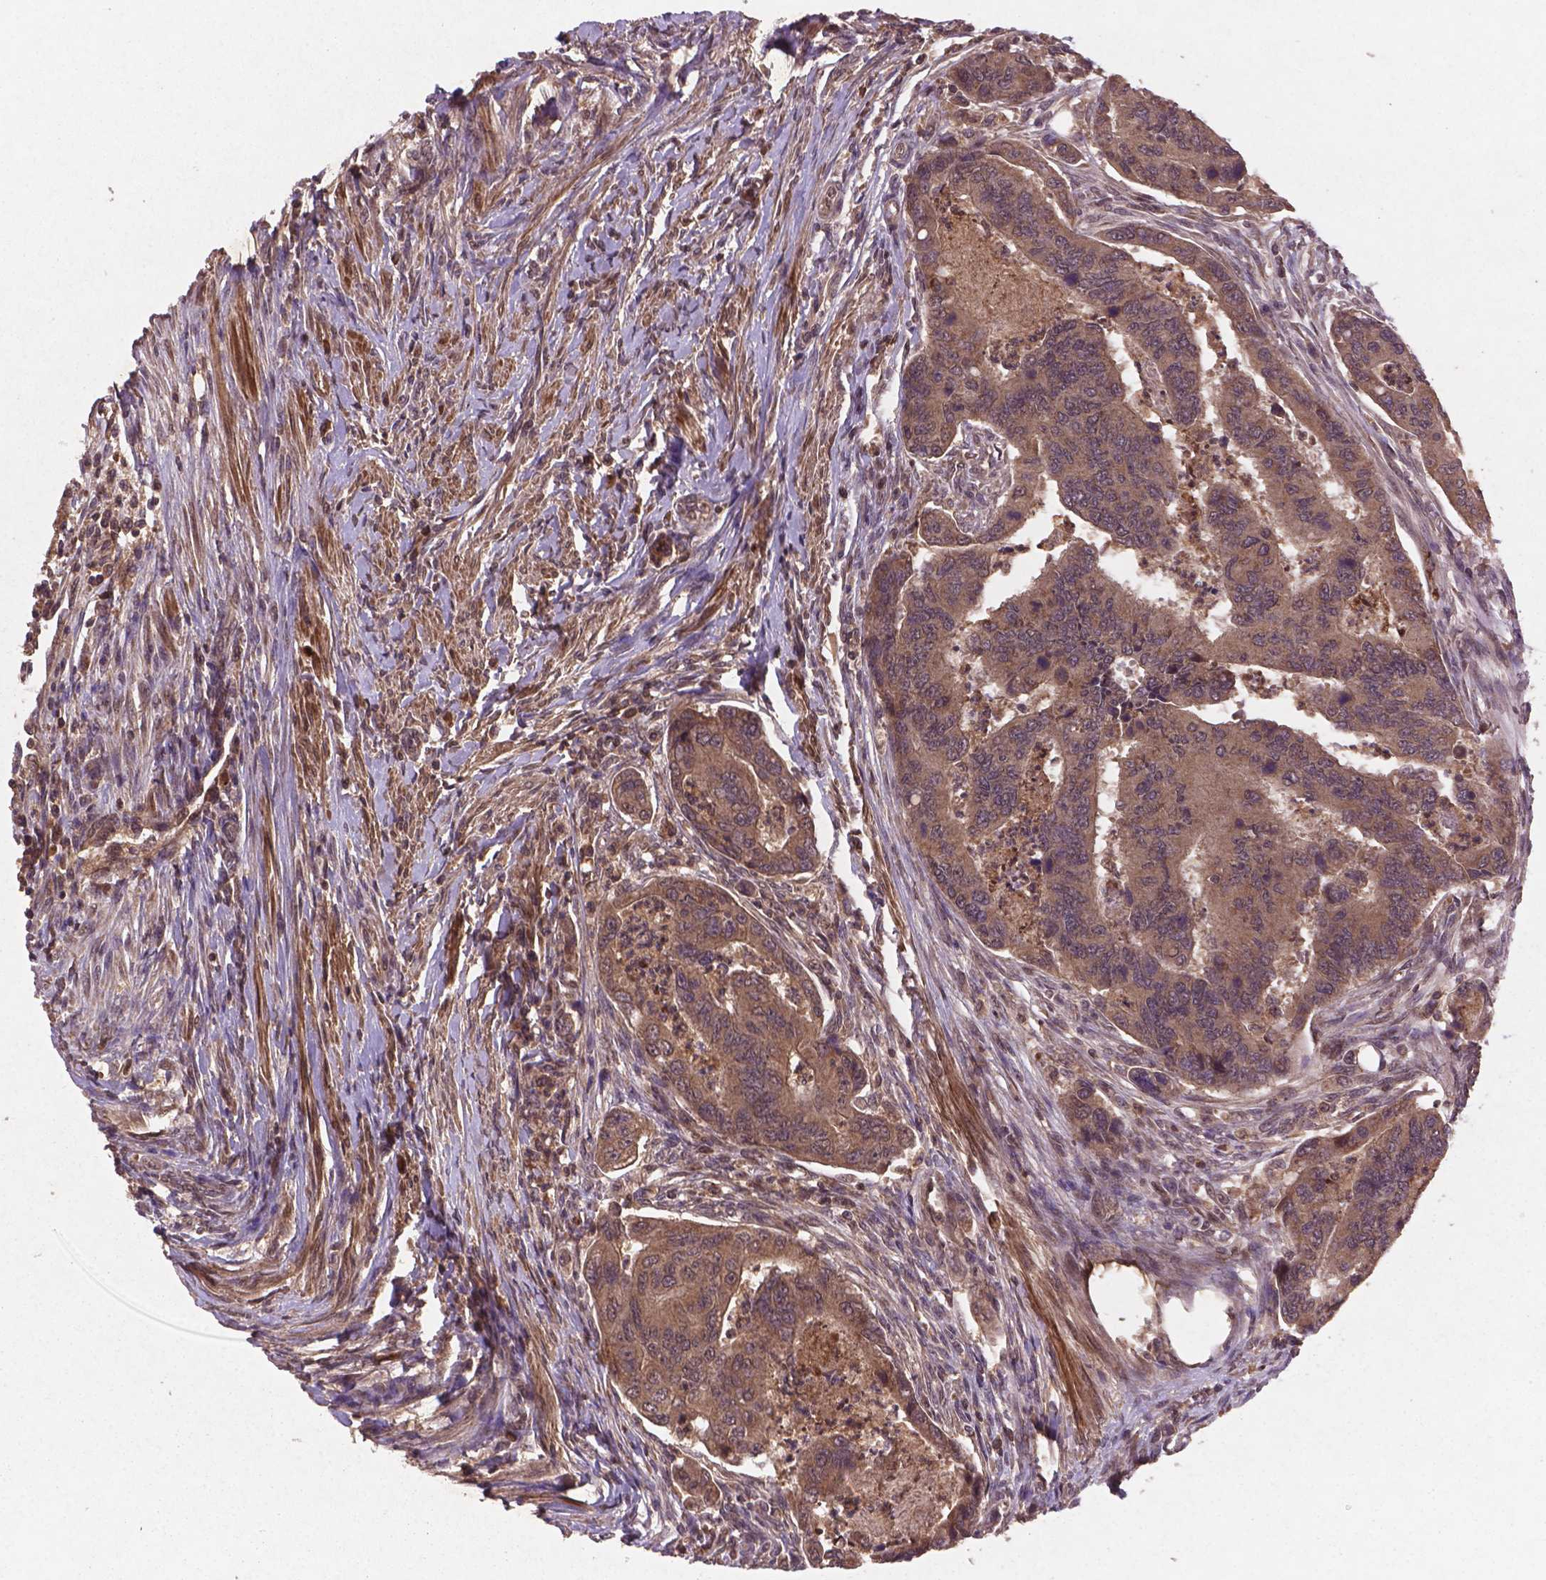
{"staining": {"intensity": "weak", "quantity": ">75%", "location": "cytoplasmic/membranous,nuclear"}, "tissue": "colorectal cancer", "cell_type": "Tumor cells", "image_type": "cancer", "snomed": [{"axis": "morphology", "description": "Adenocarcinoma, NOS"}, {"axis": "topography", "description": "Colon"}], "caption": "A brown stain shows weak cytoplasmic/membranous and nuclear positivity of a protein in colorectal cancer tumor cells. The staining was performed using DAB, with brown indicating positive protein expression. Nuclei are stained blue with hematoxylin.", "gene": "NIPAL2", "patient": {"sex": "female", "age": 67}}